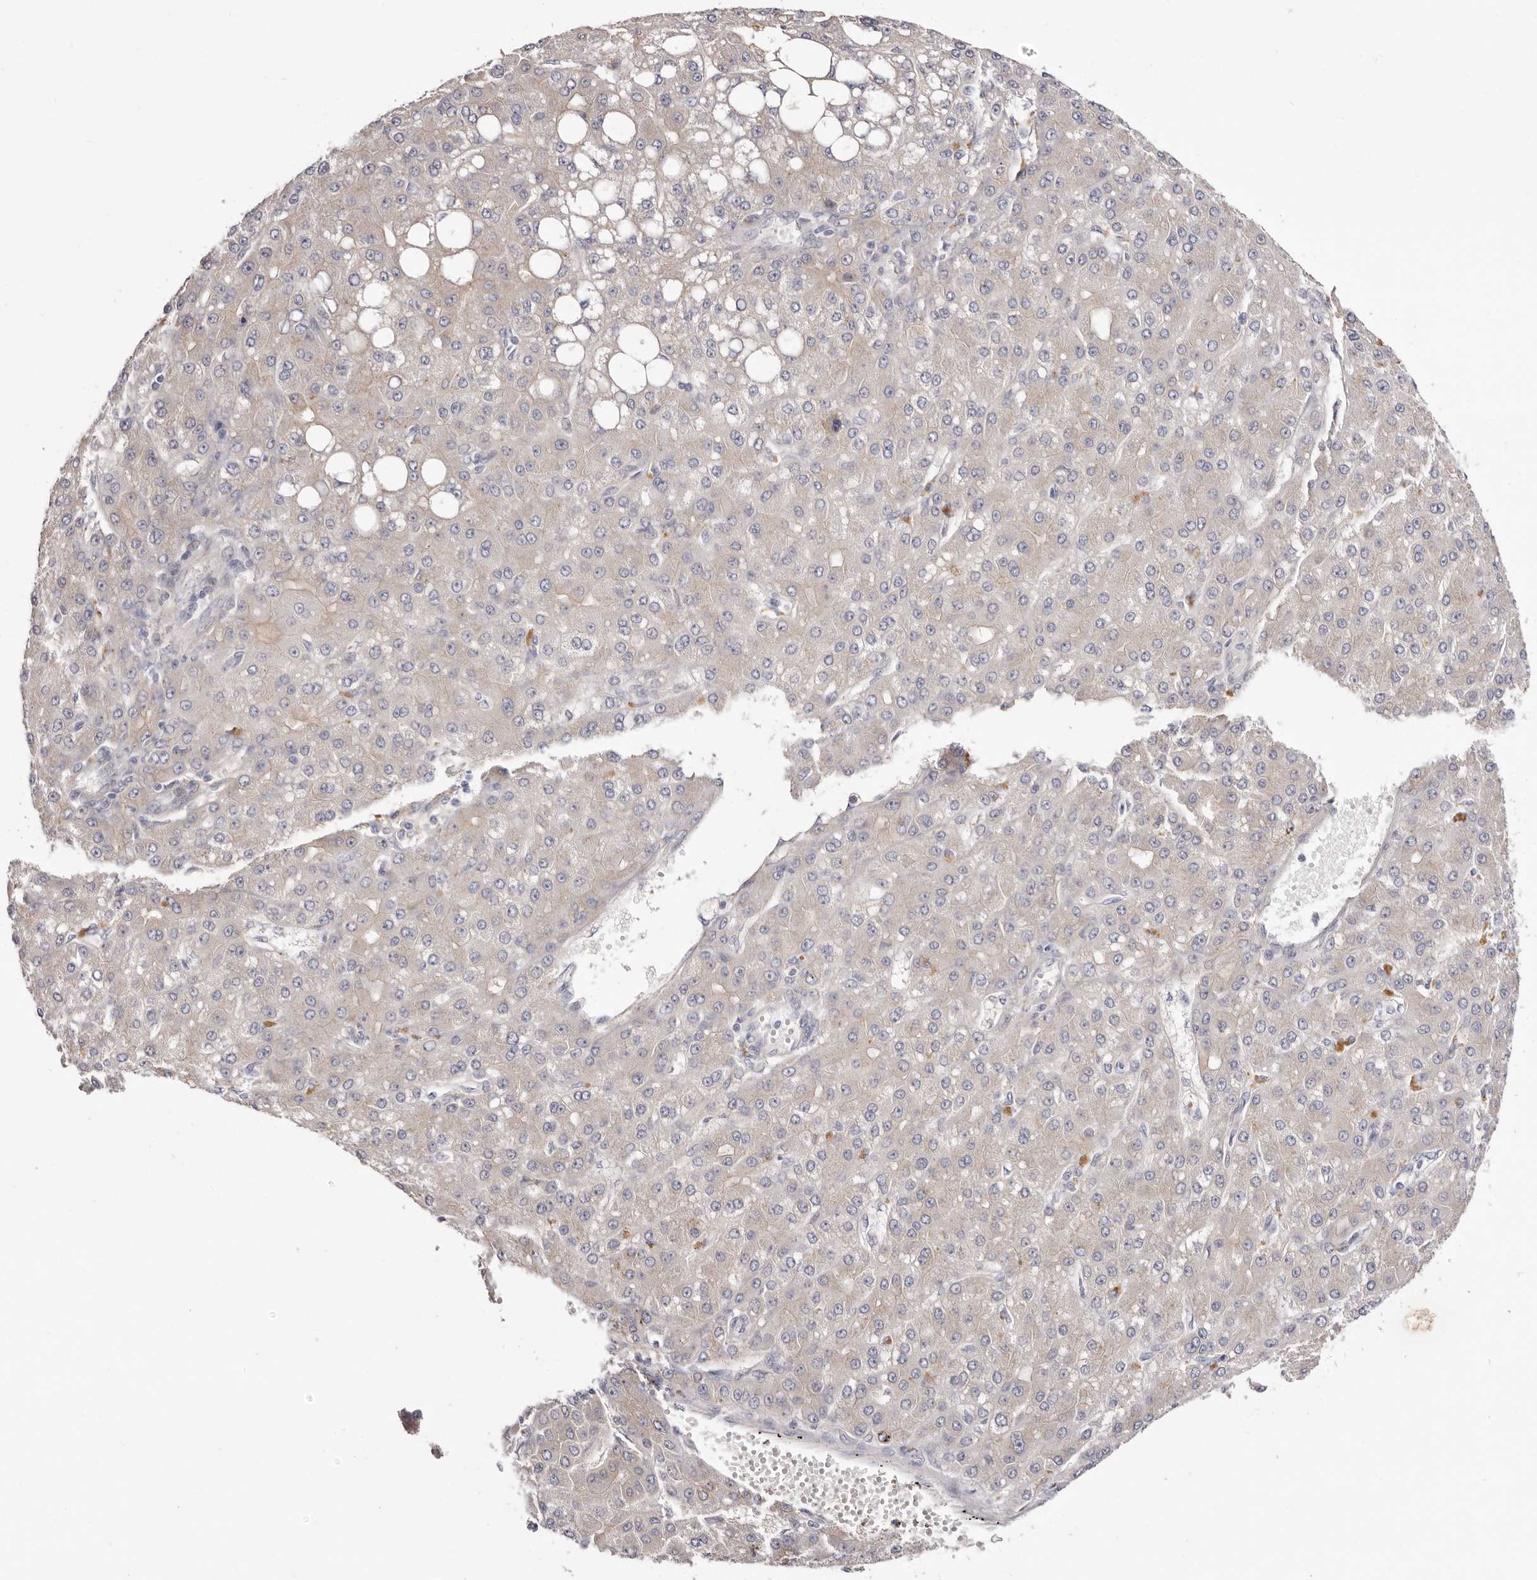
{"staining": {"intensity": "negative", "quantity": "none", "location": "none"}, "tissue": "liver cancer", "cell_type": "Tumor cells", "image_type": "cancer", "snomed": [{"axis": "morphology", "description": "Carcinoma, Hepatocellular, NOS"}, {"axis": "topography", "description": "Liver"}], "caption": "A high-resolution photomicrograph shows immunohistochemistry staining of liver hepatocellular carcinoma, which exhibits no significant positivity in tumor cells.", "gene": "STK16", "patient": {"sex": "male", "age": 67}}